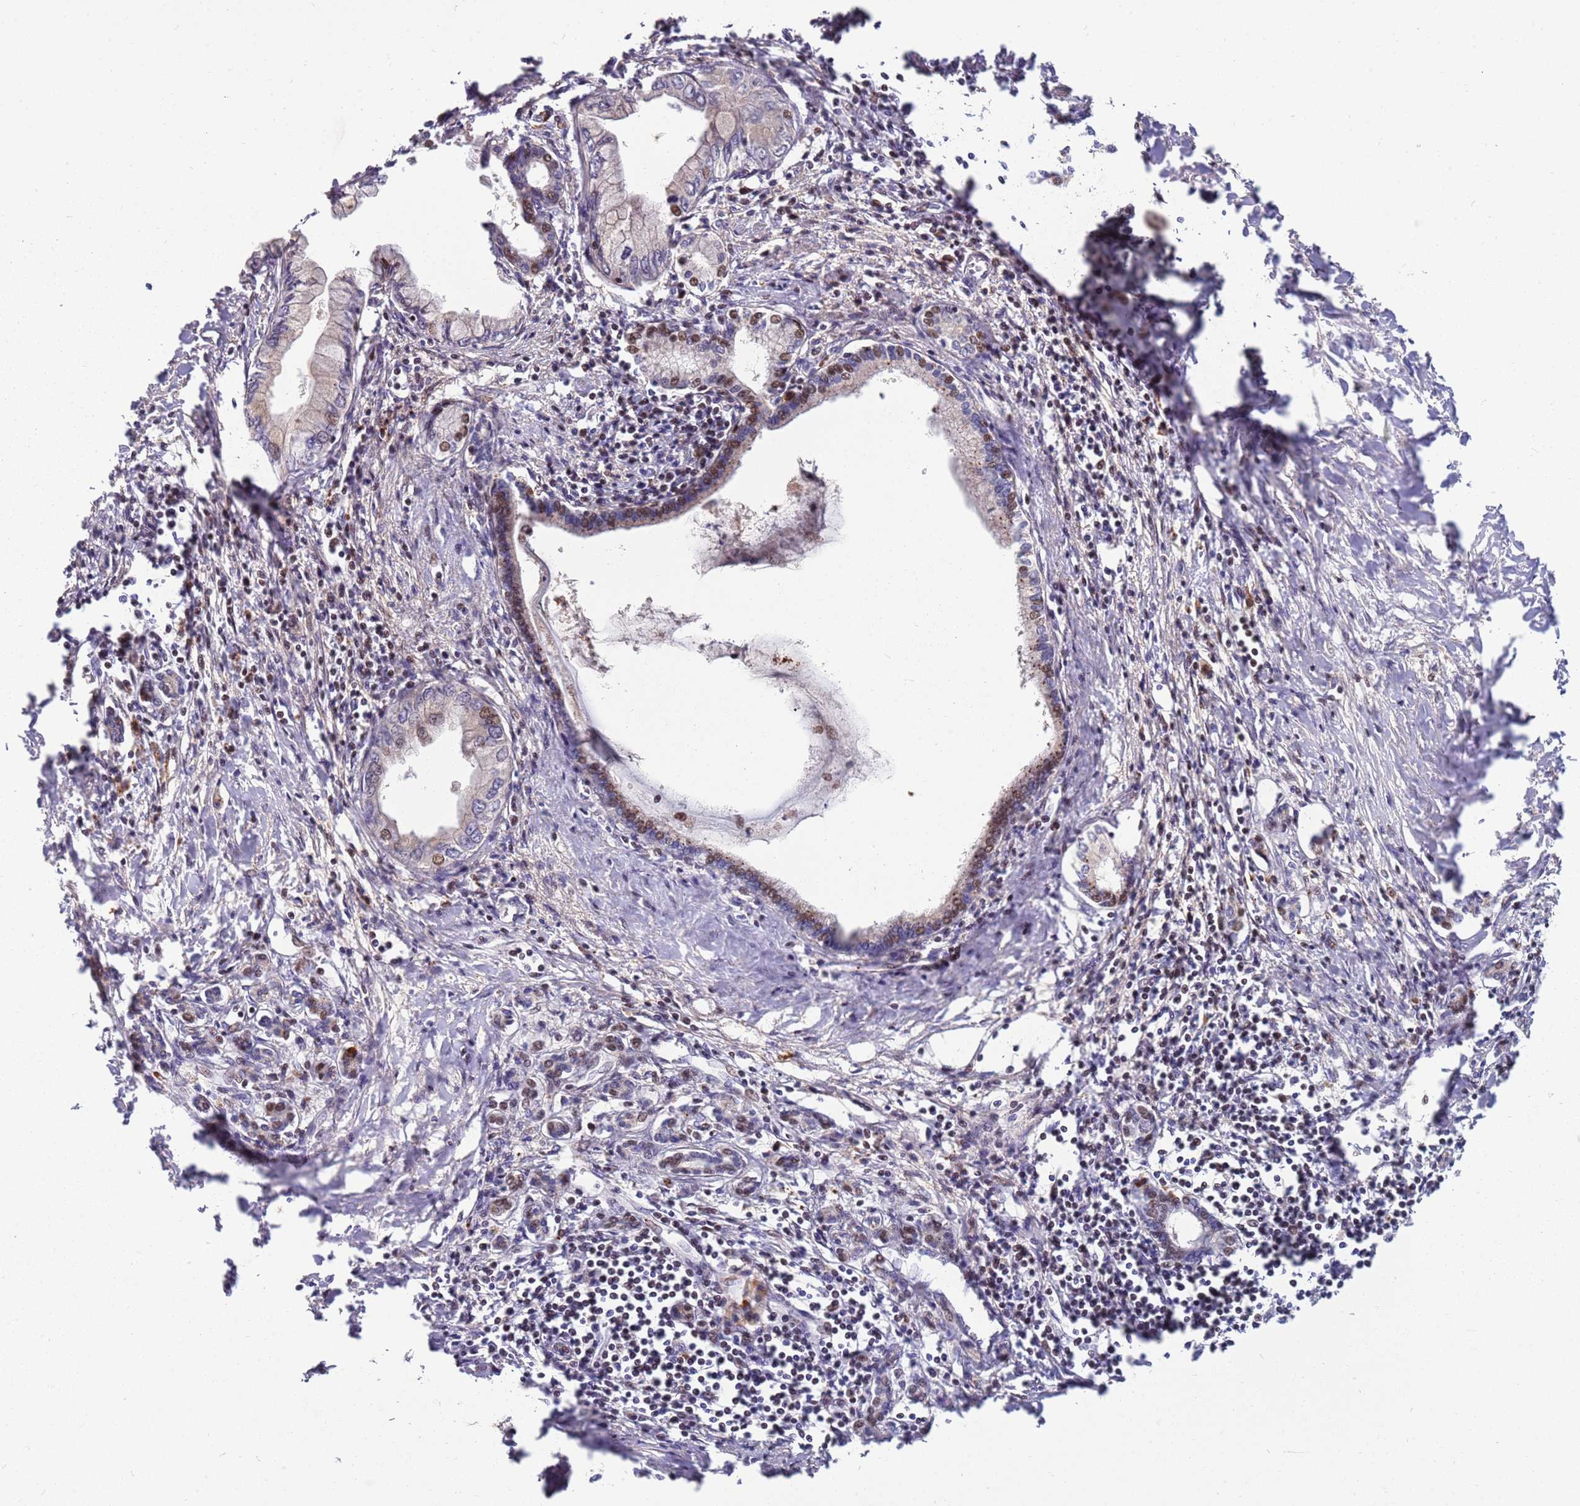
{"staining": {"intensity": "moderate", "quantity": "<25%", "location": "nuclear"}, "tissue": "pancreatic cancer", "cell_type": "Tumor cells", "image_type": "cancer", "snomed": [{"axis": "morphology", "description": "Adenocarcinoma, NOS"}, {"axis": "topography", "description": "Pancreas"}], "caption": "Human adenocarcinoma (pancreatic) stained for a protein (brown) shows moderate nuclear positive expression in approximately <25% of tumor cells.", "gene": "RHBDL1", "patient": {"sex": "male", "age": 48}}